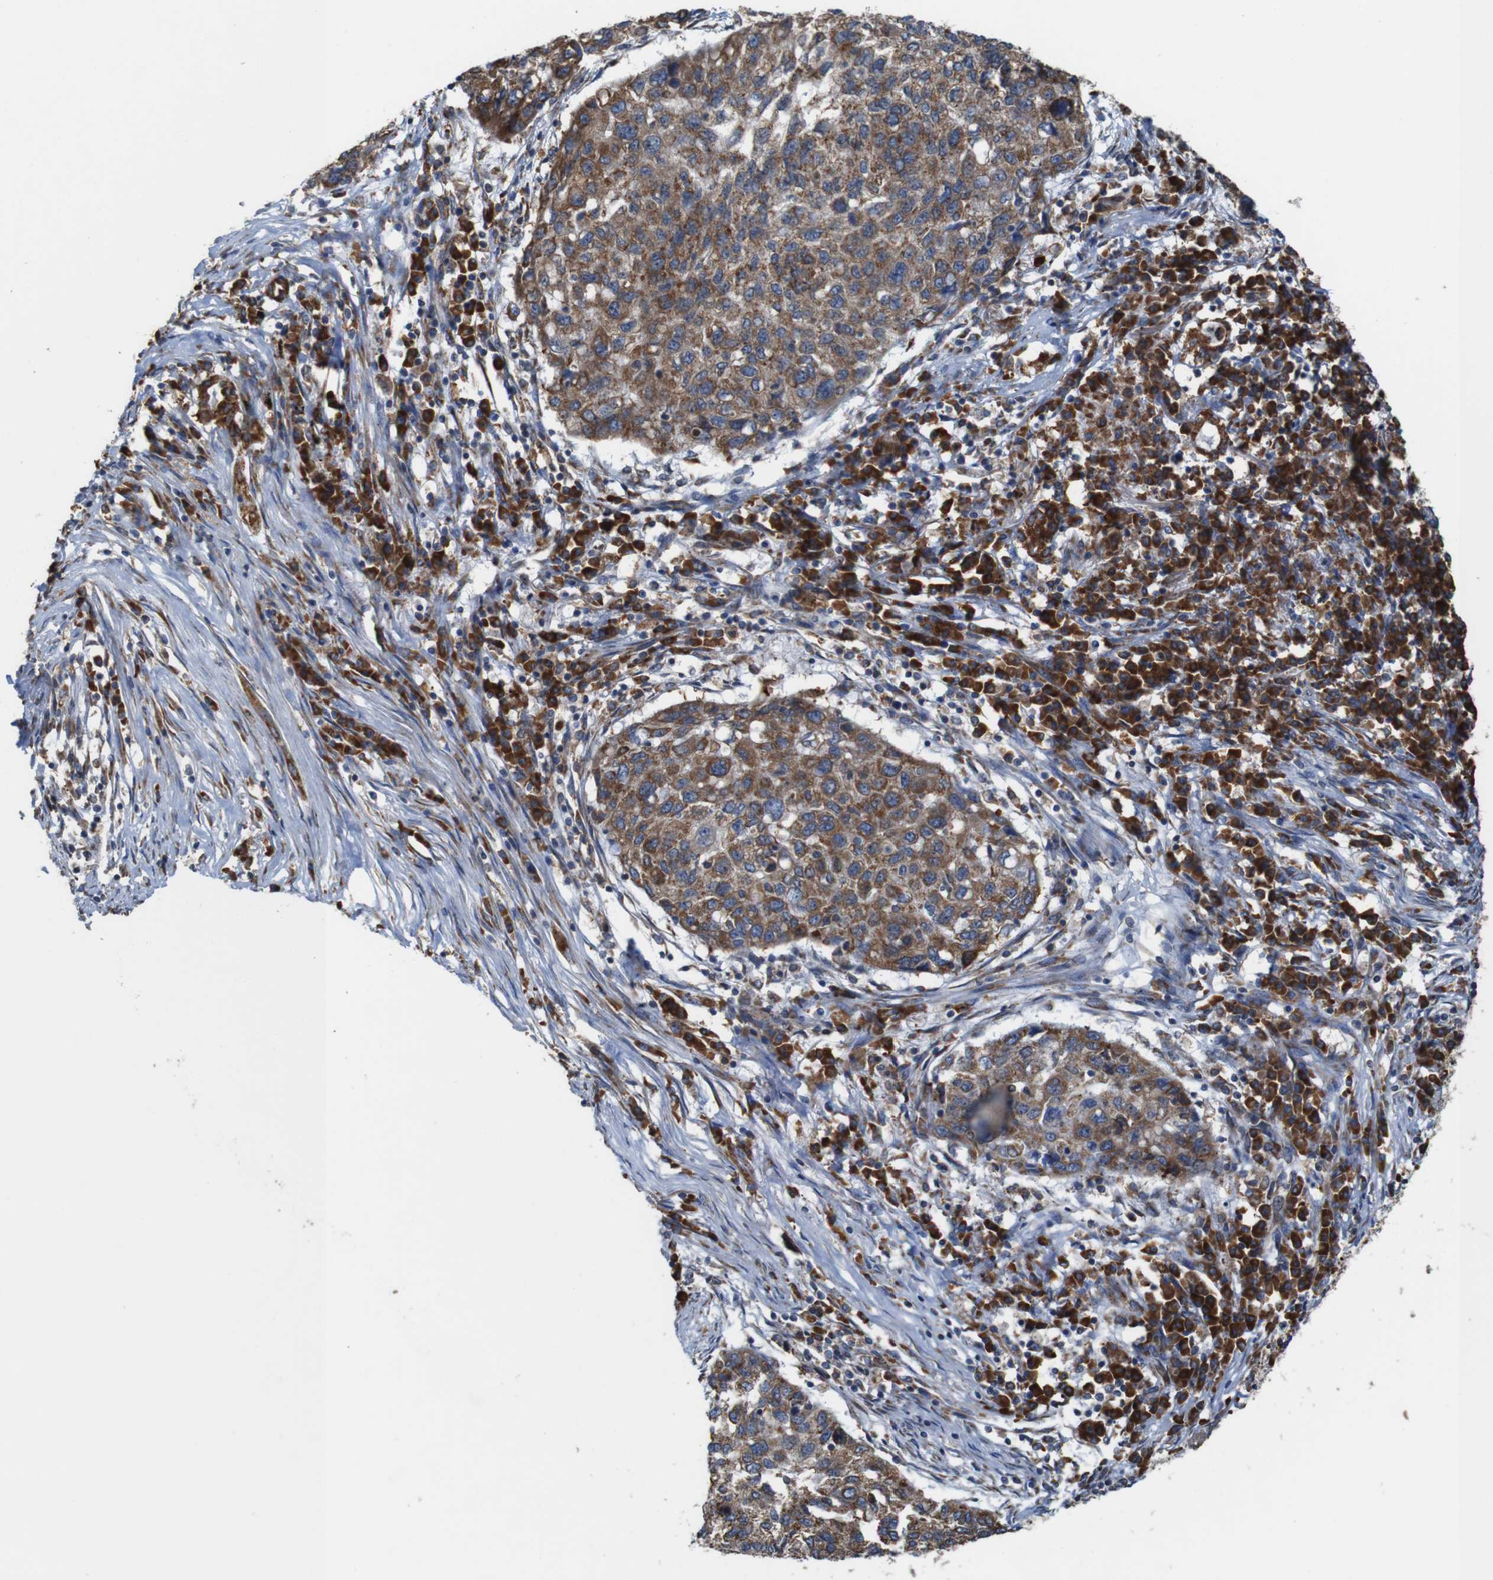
{"staining": {"intensity": "moderate", "quantity": ">75%", "location": "cytoplasmic/membranous"}, "tissue": "lung cancer", "cell_type": "Tumor cells", "image_type": "cancer", "snomed": [{"axis": "morphology", "description": "Squamous cell carcinoma, NOS"}, {"axis": "topography", "description": "Lung"}], "caption": "This photomicrograph shows lung squamous cell carcinoma stained with IHC to label a protein in brown. The cytoplasmic/membranous of tumor cells show moderate positivity for the protein. Nuclei are counter-stained blue.", "gene": "UGGT1", "patient": {"sex": "female", "age": 63}}